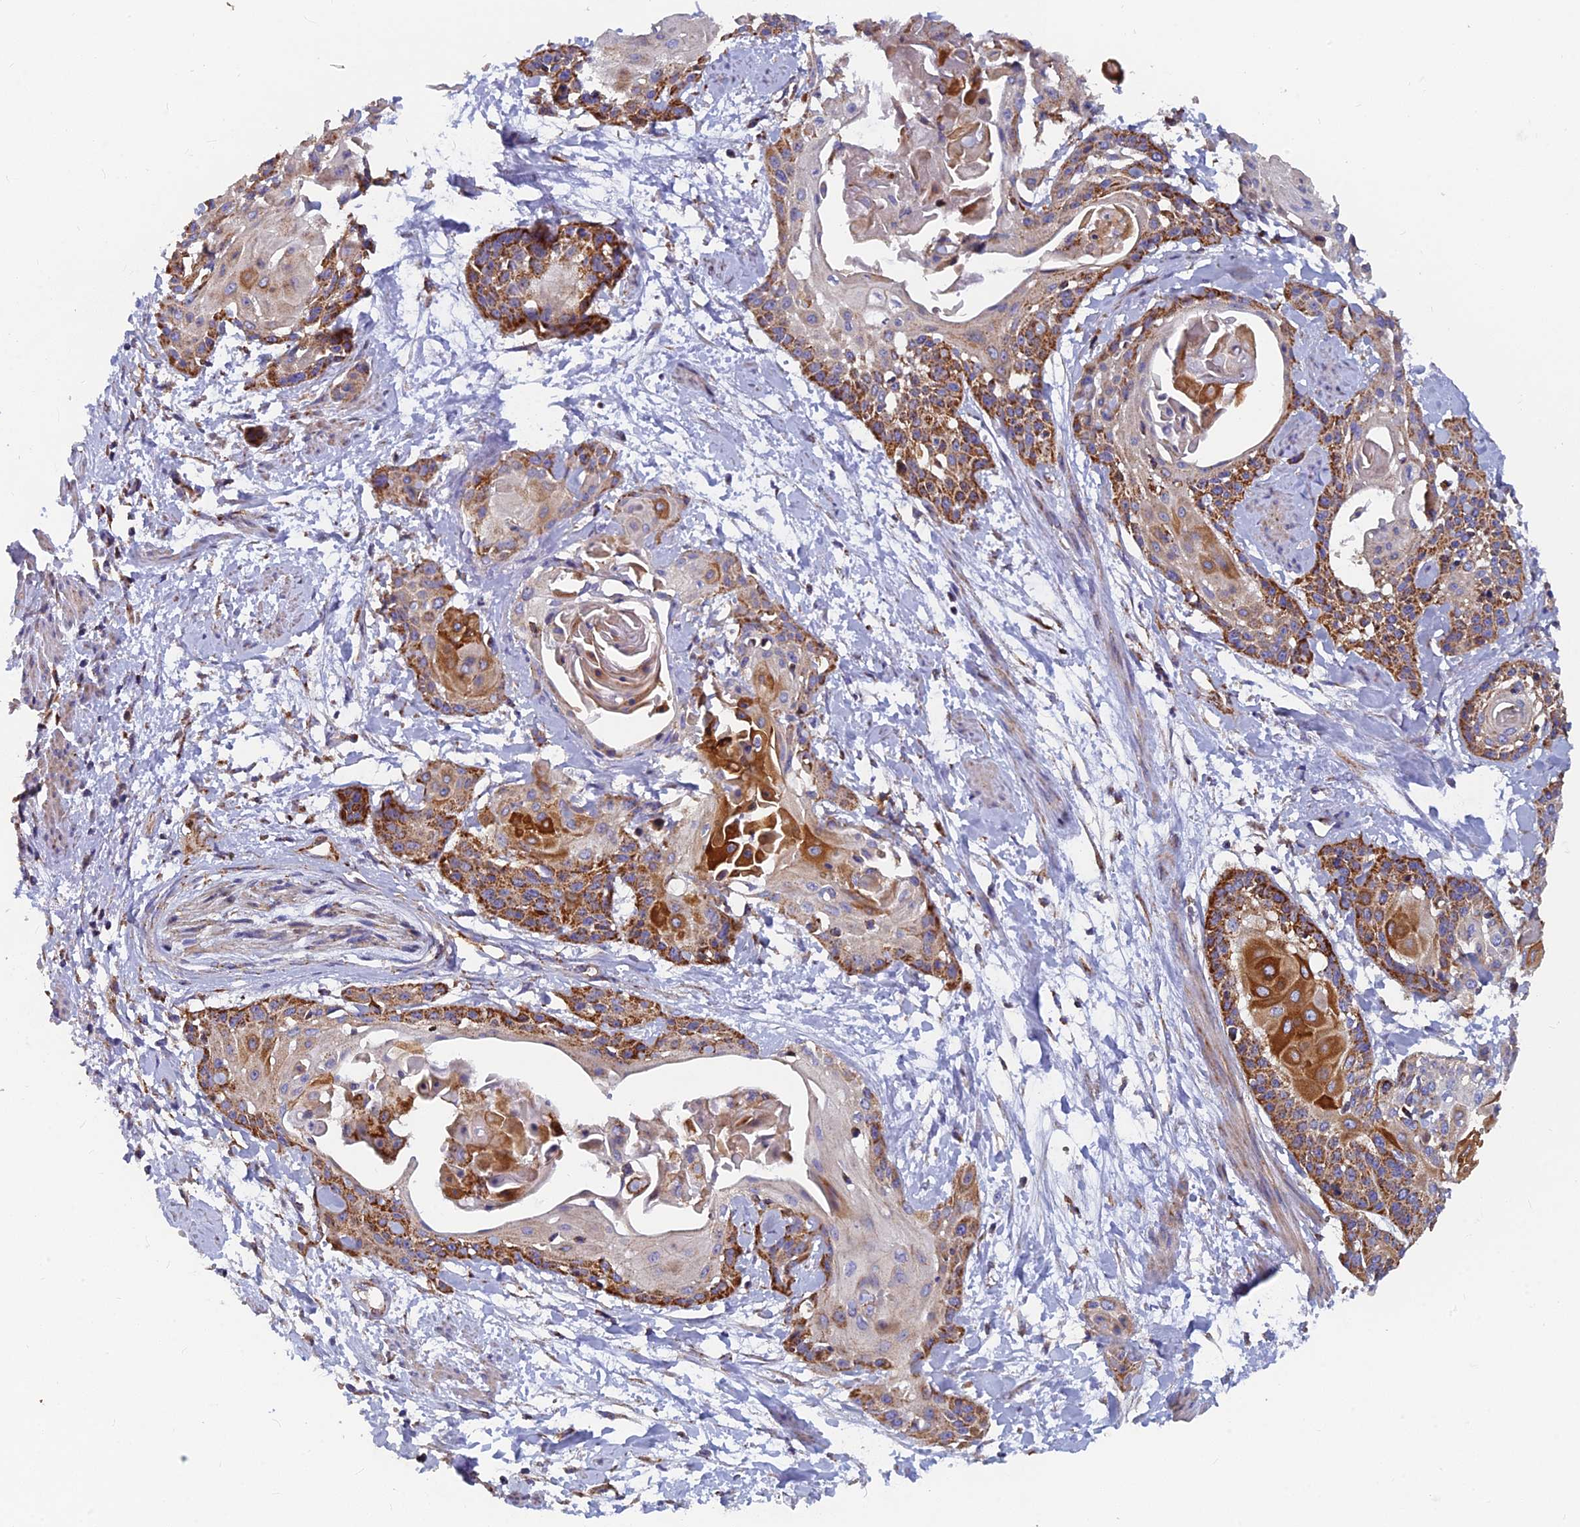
{"staining": {"intensity": "strong", "quantity": "25%-75%", "location": "cytoplasmic/membranous"}, "tissue": "cervical cancer", "cell_type": "Tumor cells", "image_type": "cancer", "snomed": [{"axis": "morphology", "description": "Squamous cell carcinoma, NOS"}, {"axis": "topography", "description": "Cervix"}], "caption": "Immunohistochemical staining of human squamous cell carcinoma (cervical) displays strong cytoplasmic/membranous protein expression in approximately 25%-75% of tumor cells.", "gene": "MRPS9", "patient": {"sex": "female", "age": 57}}